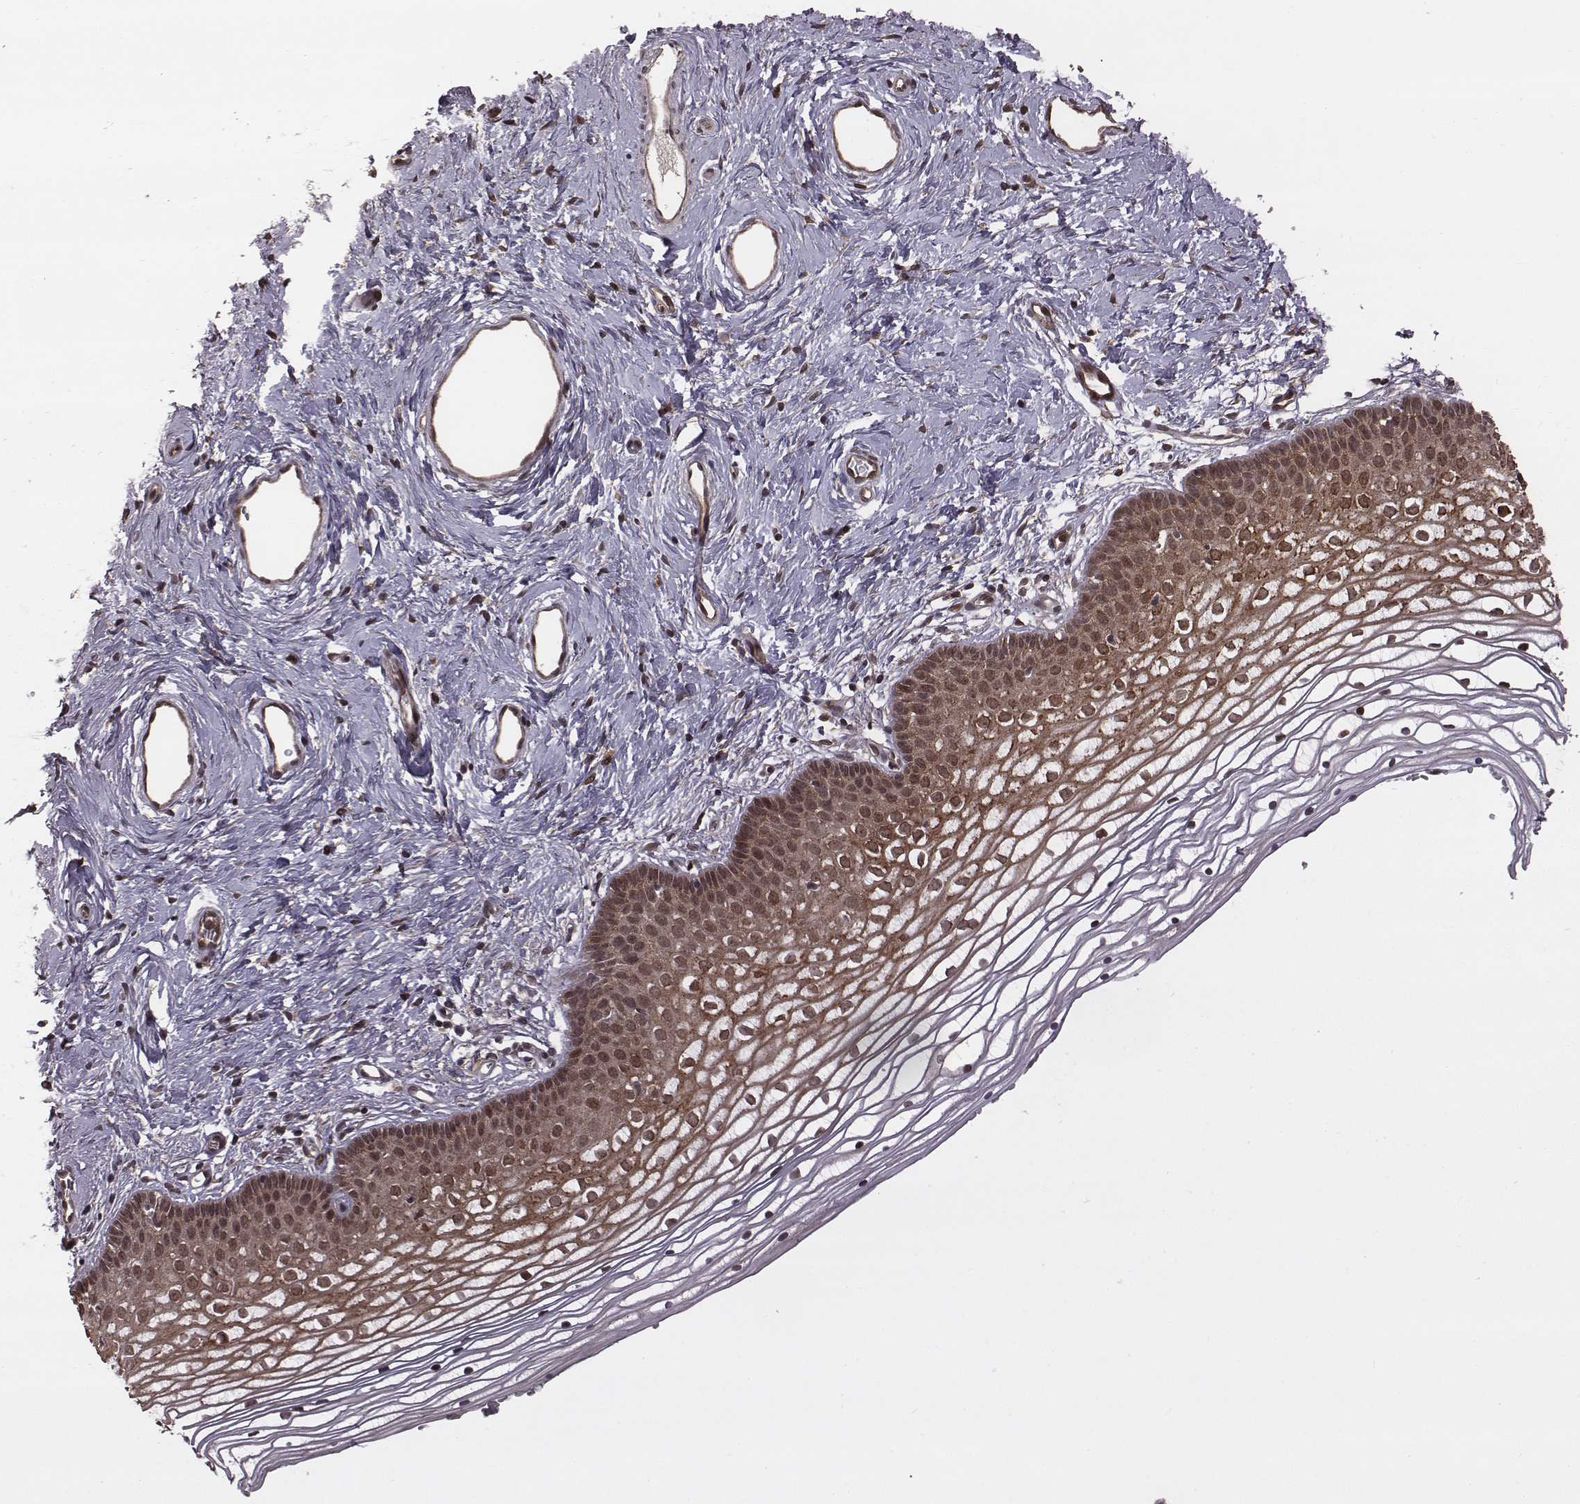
{"staining": {"intensity": "strong", "quantity": "25%-75%", "location": "cytoplasmic/membranous,nuclear"}, "tissue": "vagina", "cell_type": "Squamous epithelial cells", "image_type": "normal", "snomed": [{"axis": "morphology", "description": "Normal tissue, NOS"}, {"axis": "topography", "description": "Vagina"}], "caption": "Squamous epithelial cells exhibit high levels of strong cytoplasmic/membranous,nuclear positivity in approximately 25%-75% of cells in benign human vagina.", "gene": "RPL3", "patient": {"sex": "female", "age": 36}}